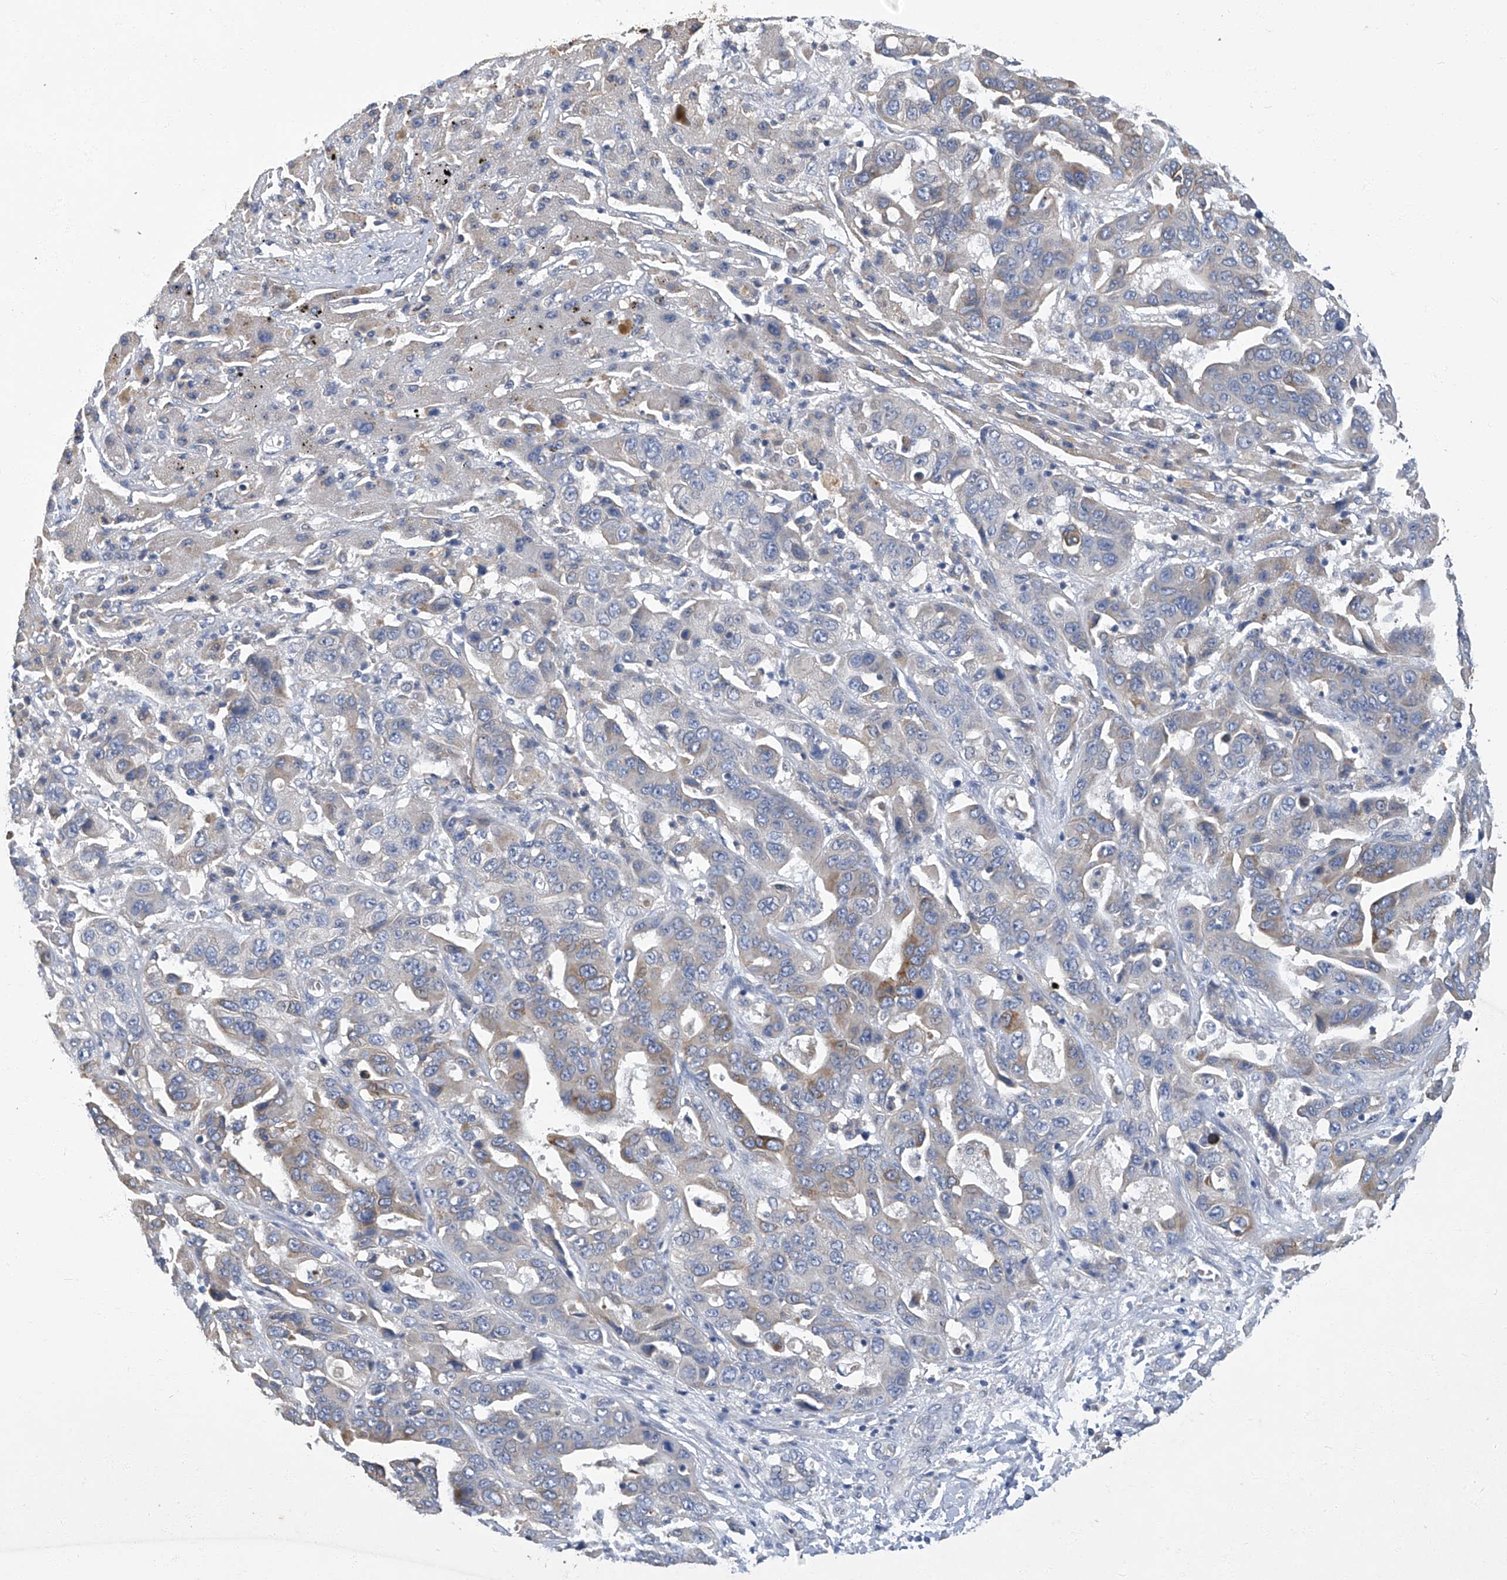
{"staining": {"intensity": "moderate", "quantity": "<25%", "location": "cytoplasmic/membranous"}, "tissue": "liver cancer", "cell_type": "Tumor cells", "image_type": "cancer", "snomed": [{"axis": "morphology", "description": "Cholangiocarcinoma"}, {"axis": "topography", "description": "Liver"}], "caption": "DAB (3,3'-diaminobenzidine) immunohistochemical staining of cholangiocarcinoma (liver) displays moderate cytoplasmic/membranous protein positivity in about <25% of tumor cells.", "gene": "TGFBR1", "patient": {"sex": "female", "age": 52}}